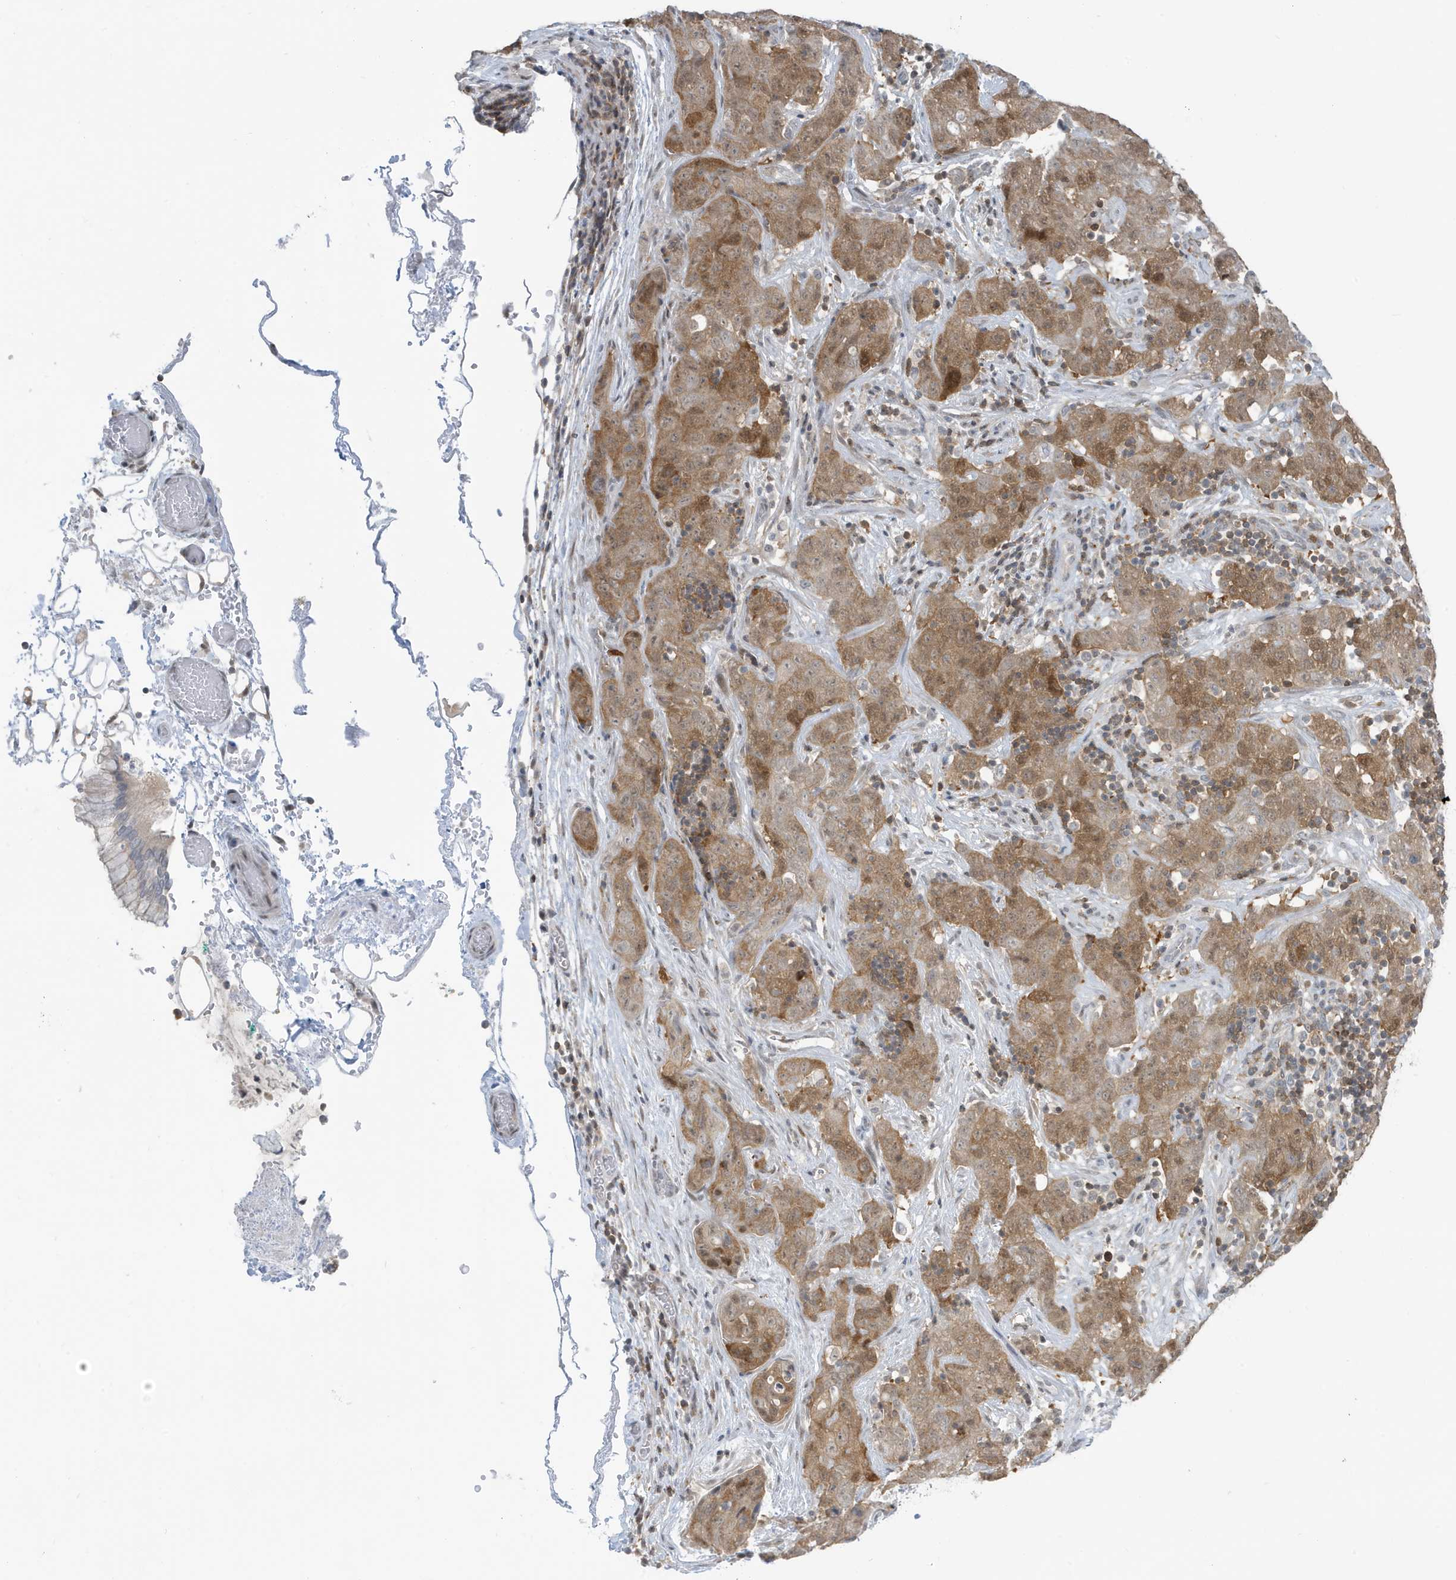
{"staining": {"intensity": "moderate", "quantity": ">75%", "location": "cytoplasmic/membranous"}, "tissue": "stomach cancer", "cell_type": "Tumor cells", "image_type": "cancer", "snomed": [{"axis": "morphology", "description": "Normal tissue, NOS"}, {"axis": "morphology", "description": "Adenocarcinoma, NOS"}, {"axis": "topography", "description": "Lymph node"}, {"axis": "topography", "description": "Stomach"}], "caption": "Immunohistochemical staining of stomach adenocarcinoma reveals medium levels of moderate cytoplasmic/membranous protein expression in about >75% of tumor cells. Using DAB (3,3'-diaminobenzidine) (brown) and hematoxylin (blue) stains, captured at high magnification using brightfield microscopy.", "gene": "OGA", "patient": {"sex": "male", "age": 48}}